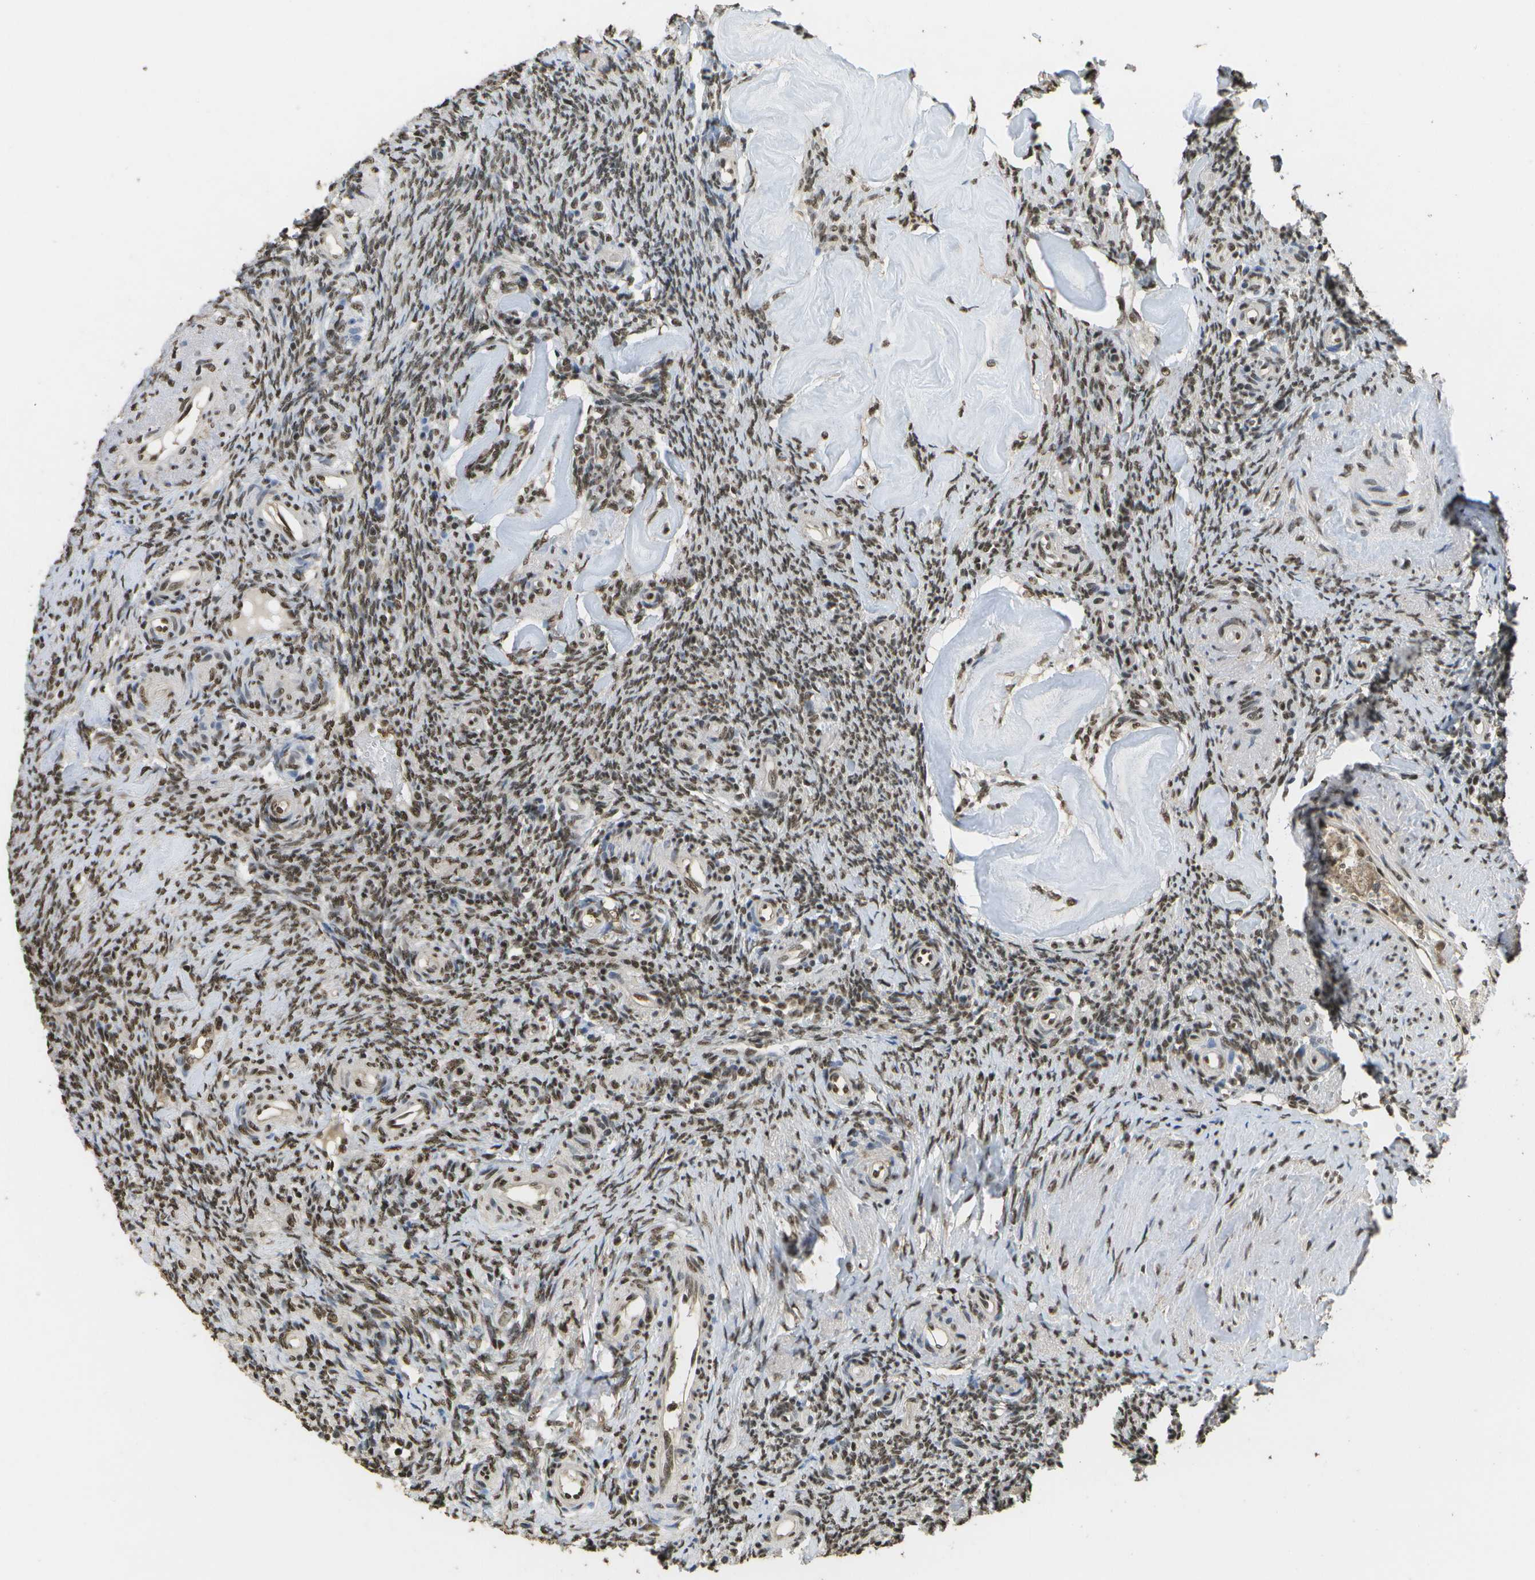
{"staining": {"intensity": "moderate", "quantity": ">75%", "location": "cytoplasmic/membranous,nuclear"}, "tissue": "ovary", "cell_type": "Follicle cells", "image_type": "normal", "snomed": [{"axis": "morphology", "description": "Normal tissue, NOS"}, {"axis": "topography", "description": "Ovary"}], "caption": "Protein expression analysis of benign ovary shows moderate cytoplasmic/membranous,nuclear expression in approximately >75% of follicle cells. The staining was performed using DAB (3,3'-diaminobenzidine), with brown indicating positive protein expression. Nuclei are stained blue with hematoxylin.", "gene": "SPEN", "patient": {"sex": "female", "age": 41}}